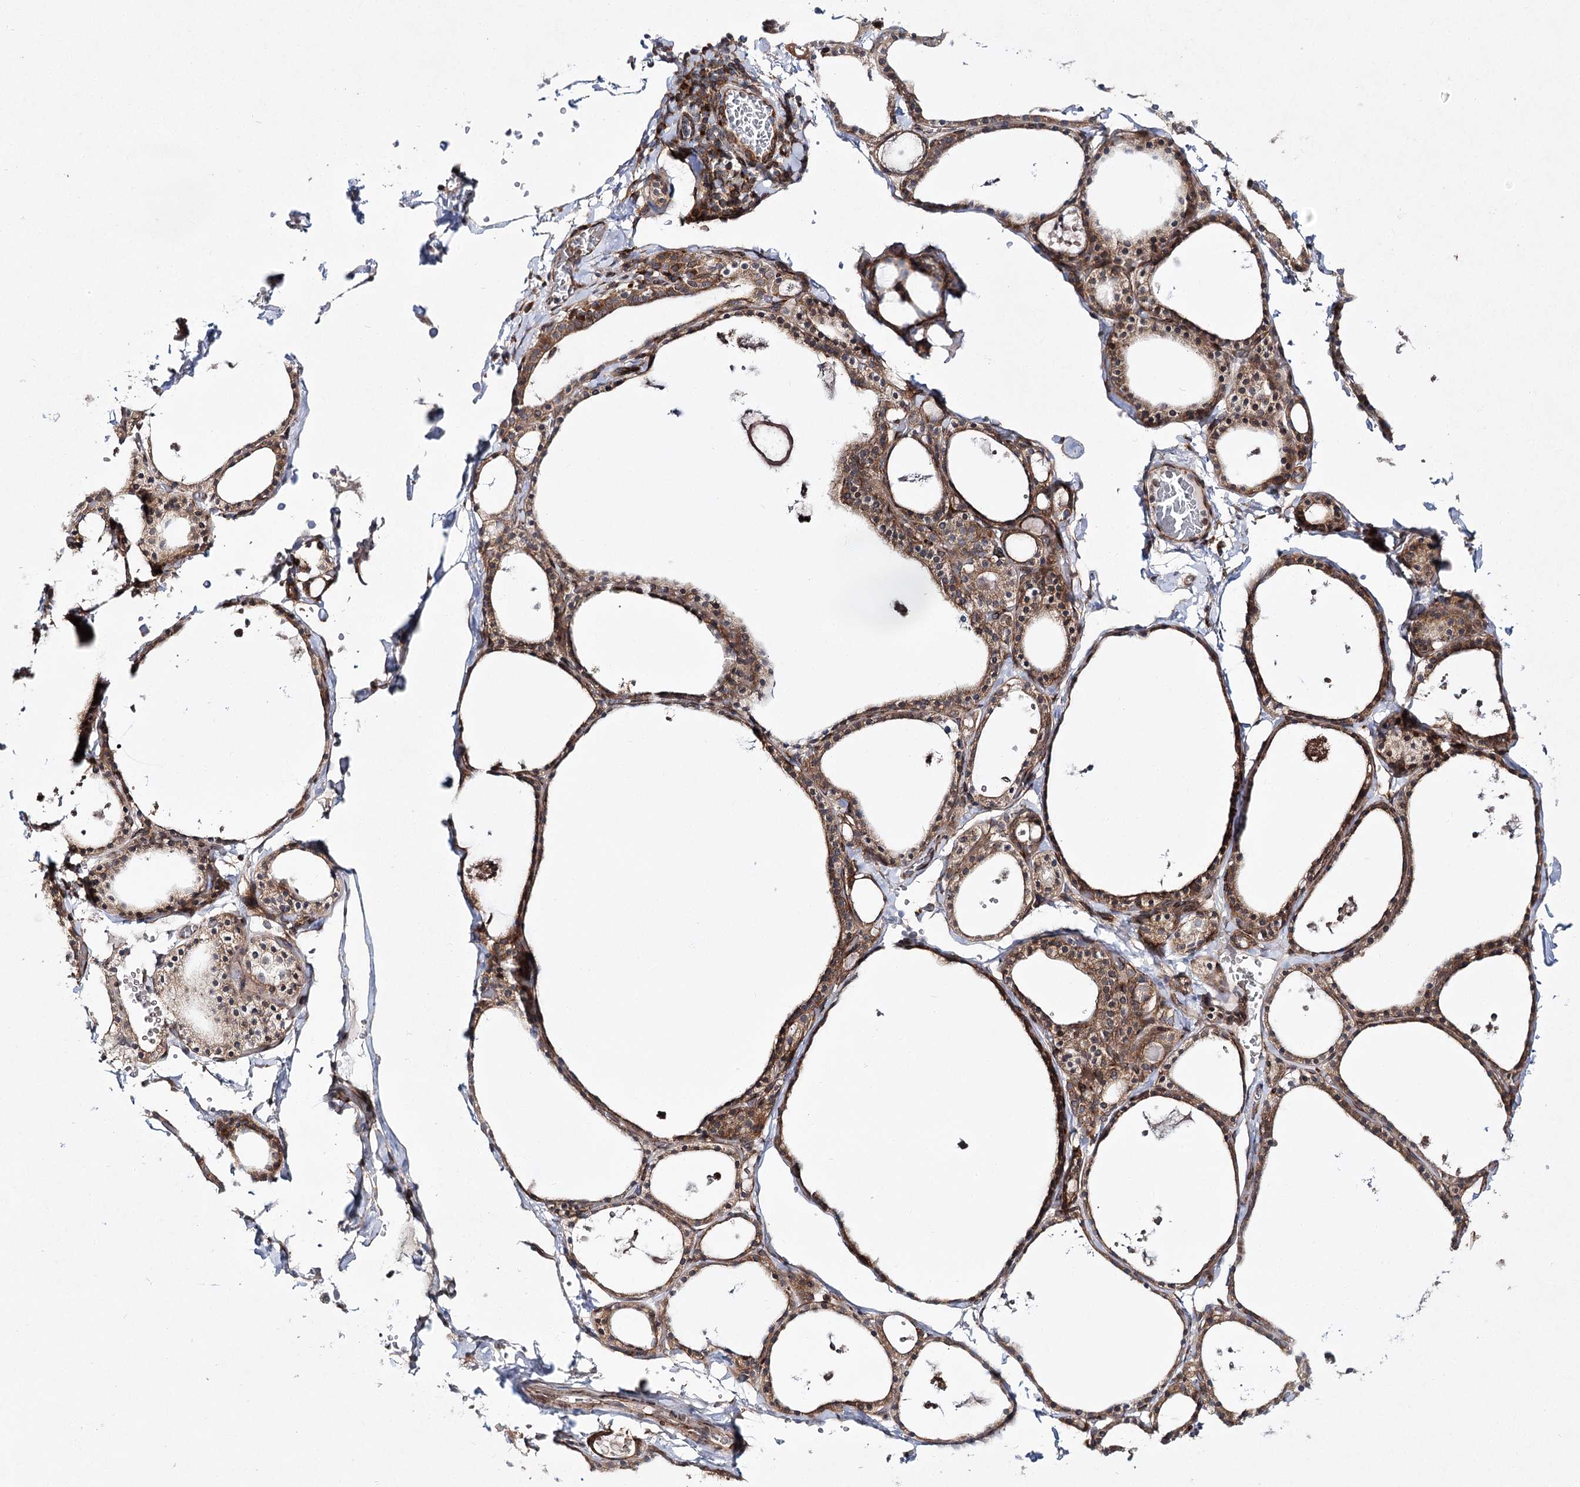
{"staining": {"intensity": "moderate", "quantity": ">75%", "location": "cytoplasmic/membranous"}, "tissue": "thyroid gland", "cell_type": "Glandular cells", "image_type": "normal", "snomed": [{"axis": "morphology", "description": "Normal tissue, NOS"}, {"axis": "topography", "description": "Thyroid gland"}], "caption": "Immunohistochemistry (IHC) (DAB) staining of unremarkable thyroid gland reveals moderate cytoplasmic/membranous protein positivity in approximately >75% of glandular cells.", "gene": "VWA2", "patient": {"sex": "male", "age": 56}}